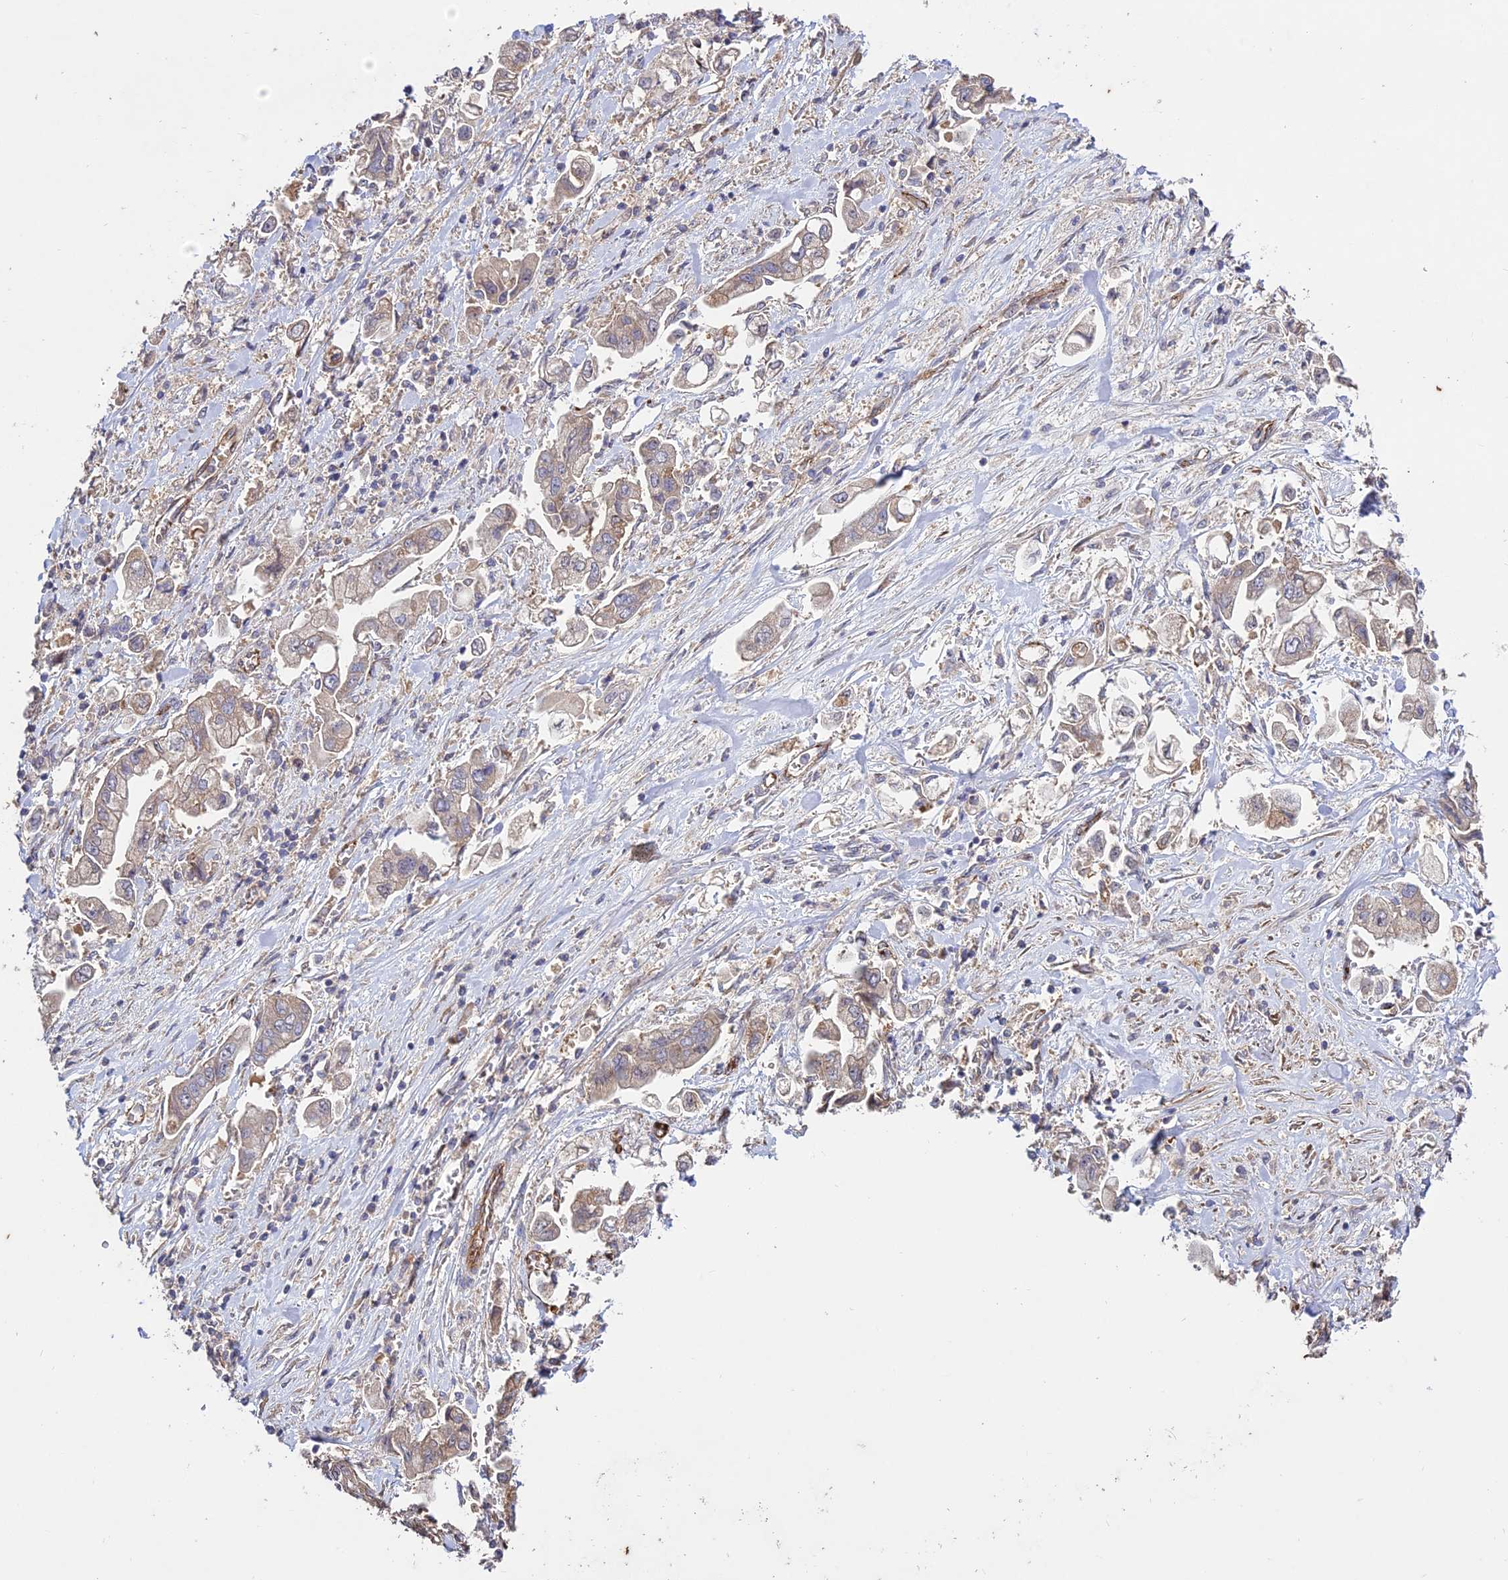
{"staining": {"intensity": "weak", "quantity": "25%-75%", "location": "cytoplasmic/membranous"}, "tissue": "stomach cancer", "cell_type": "Tumor cells", "image_type": "cancer", "snomed": [{"axis": "morphology", "description": "Adenocarcinoma, NOS"}, {"axis": "topography", "description": "Stomach"}], "caption": "Stomach cancer tissue exhibits weak cytoplasmic/membranous expression in approximately 25%-75% of tumor cells (DAB IHC with brightfield microscopy, high magnification).", "gene": "GRTP1", "patient": {"sex": "male", "age": 62}}